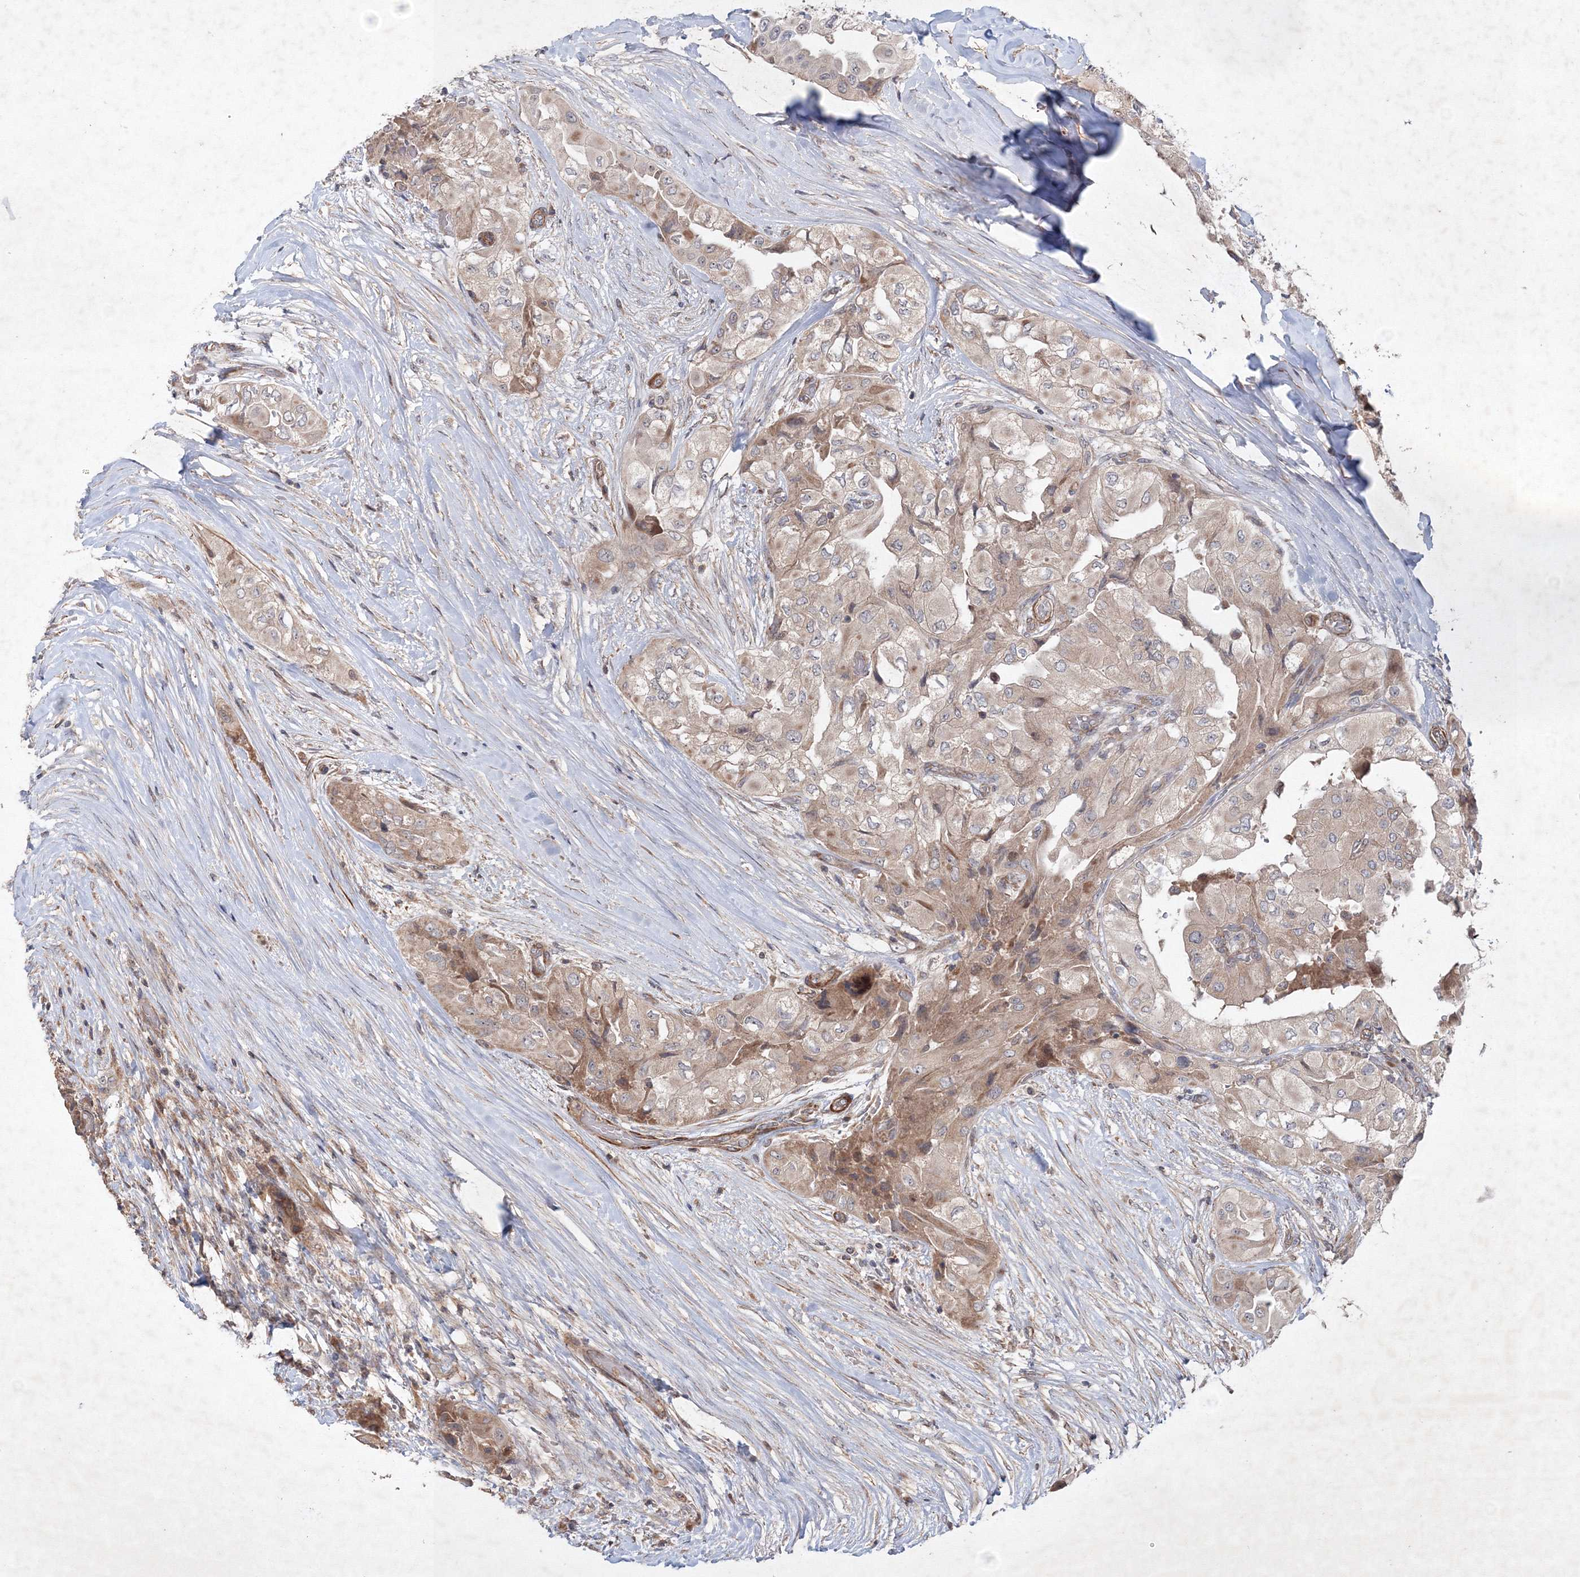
{"staining": {"intensity": "moderate", "quantity": "25%-75%", "location": "cytoplasmic/membranous"}, "tissue": "thyroid cancer", "cell_type": "Tumor cells", "image_type": "cancer", "snomed": [{"axis": "morphology", "description": "Papillary adenocarcinoma, NOS"}, {"axis": "topography", "description": "Thyroid gland"}], "caption": "A medium amount of moderate cytoplasmic/membranous expression is appreciated in about 25%-75% of tumor cells in papillary adenocarcinoma (thyroid) tissue.", "gene": "NOA1", "patient": {"sex": "female", "age": 59}}